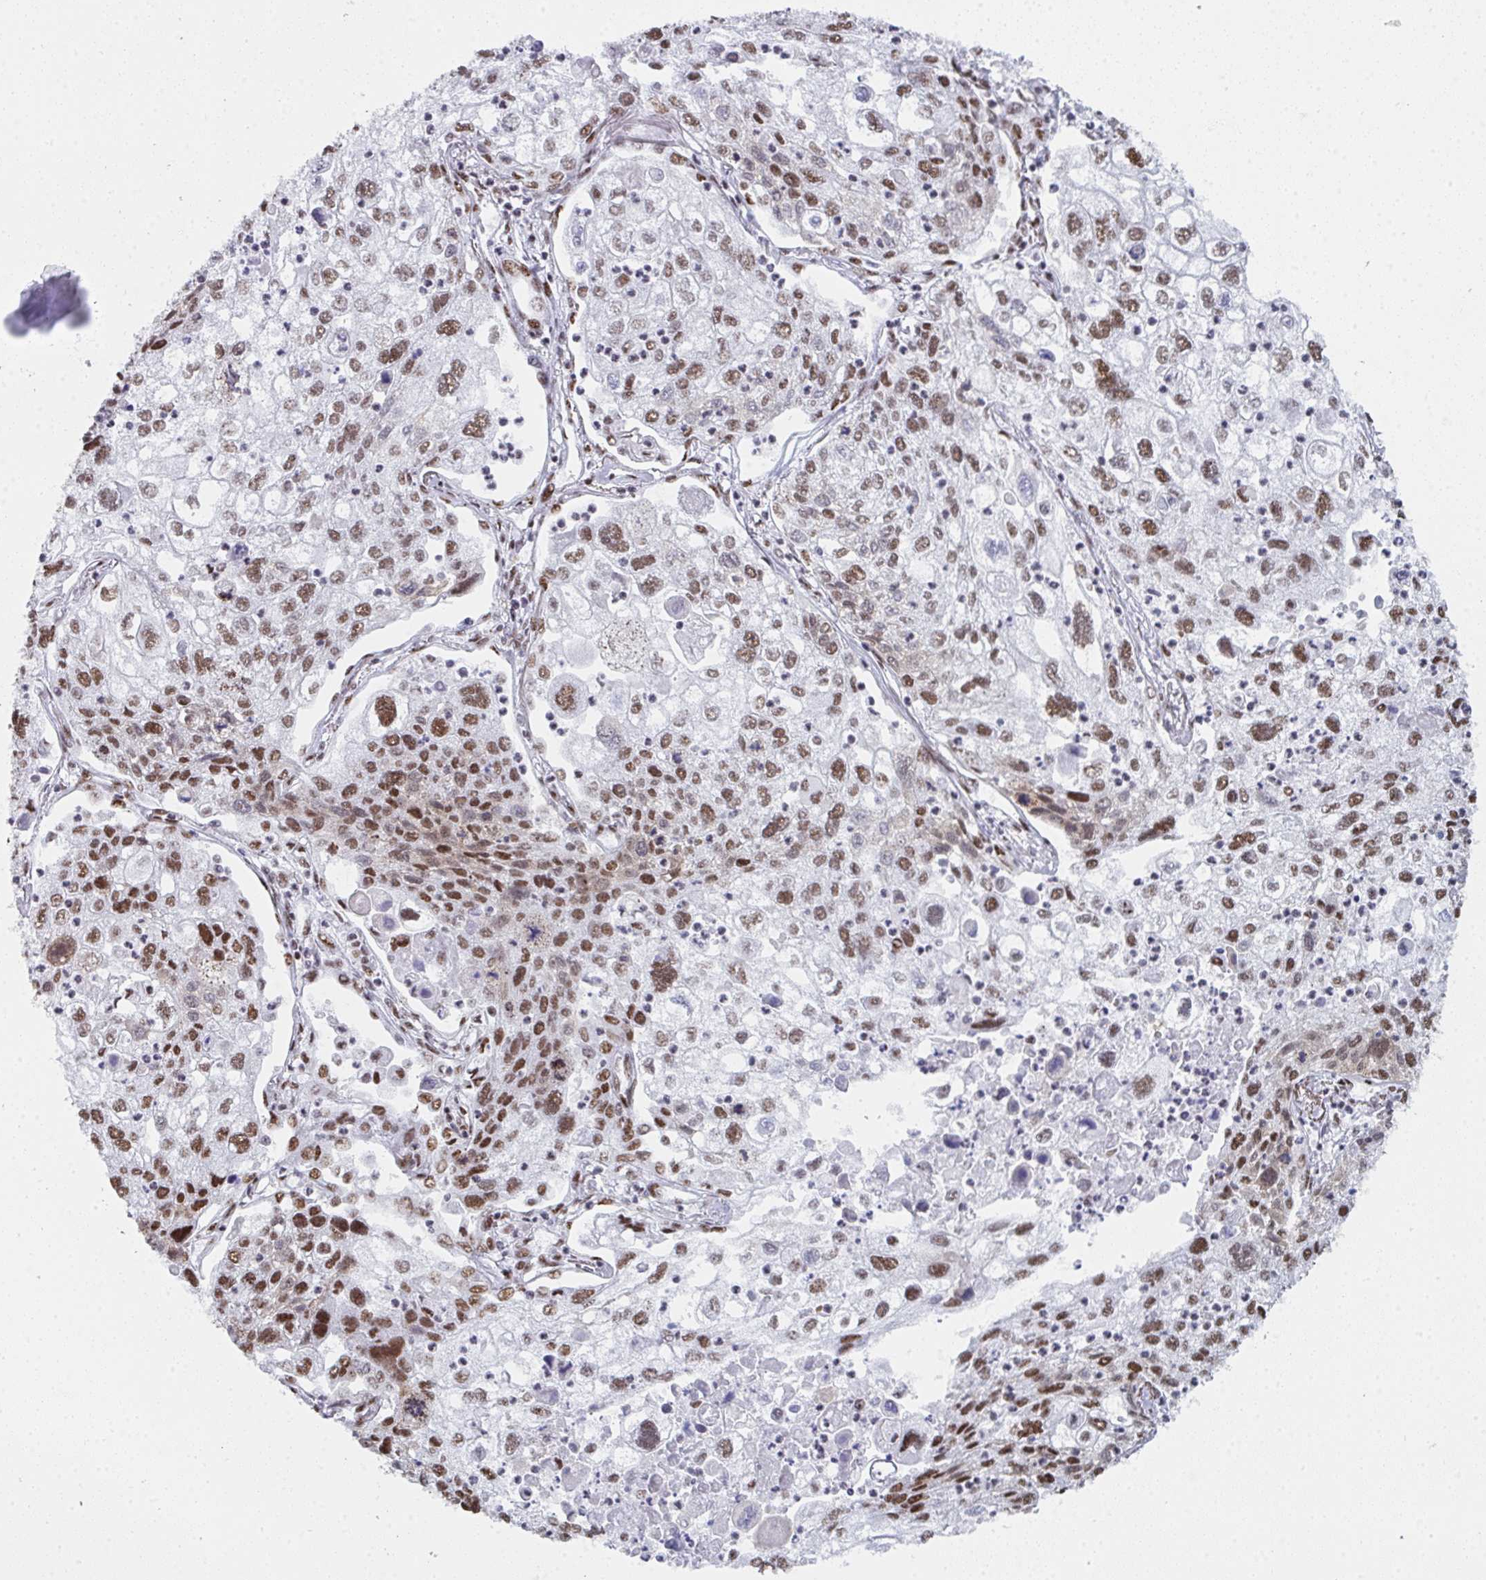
{"staining": {"intensity": "moderate", "quantity": ">75%", "location": "nuclear"}, "tissue": "lung cancer", "cell_type": "Tumor cells", "image_type": "cancer", "snomed": [{"axis": "morphology", "description": "Squamous cell carcinoma, NOS"}, {"axis": "topography", "description": "Lung"}], "caption": "IHC micrograph of squamous cell carcinoma (lung) stained for a protein (brown), which reveals medium levels of moderate nuclear staining in about >75% of tumor cells.", "gene": "SNRNP70", "patient": {"sex": "male", "age": 74}}